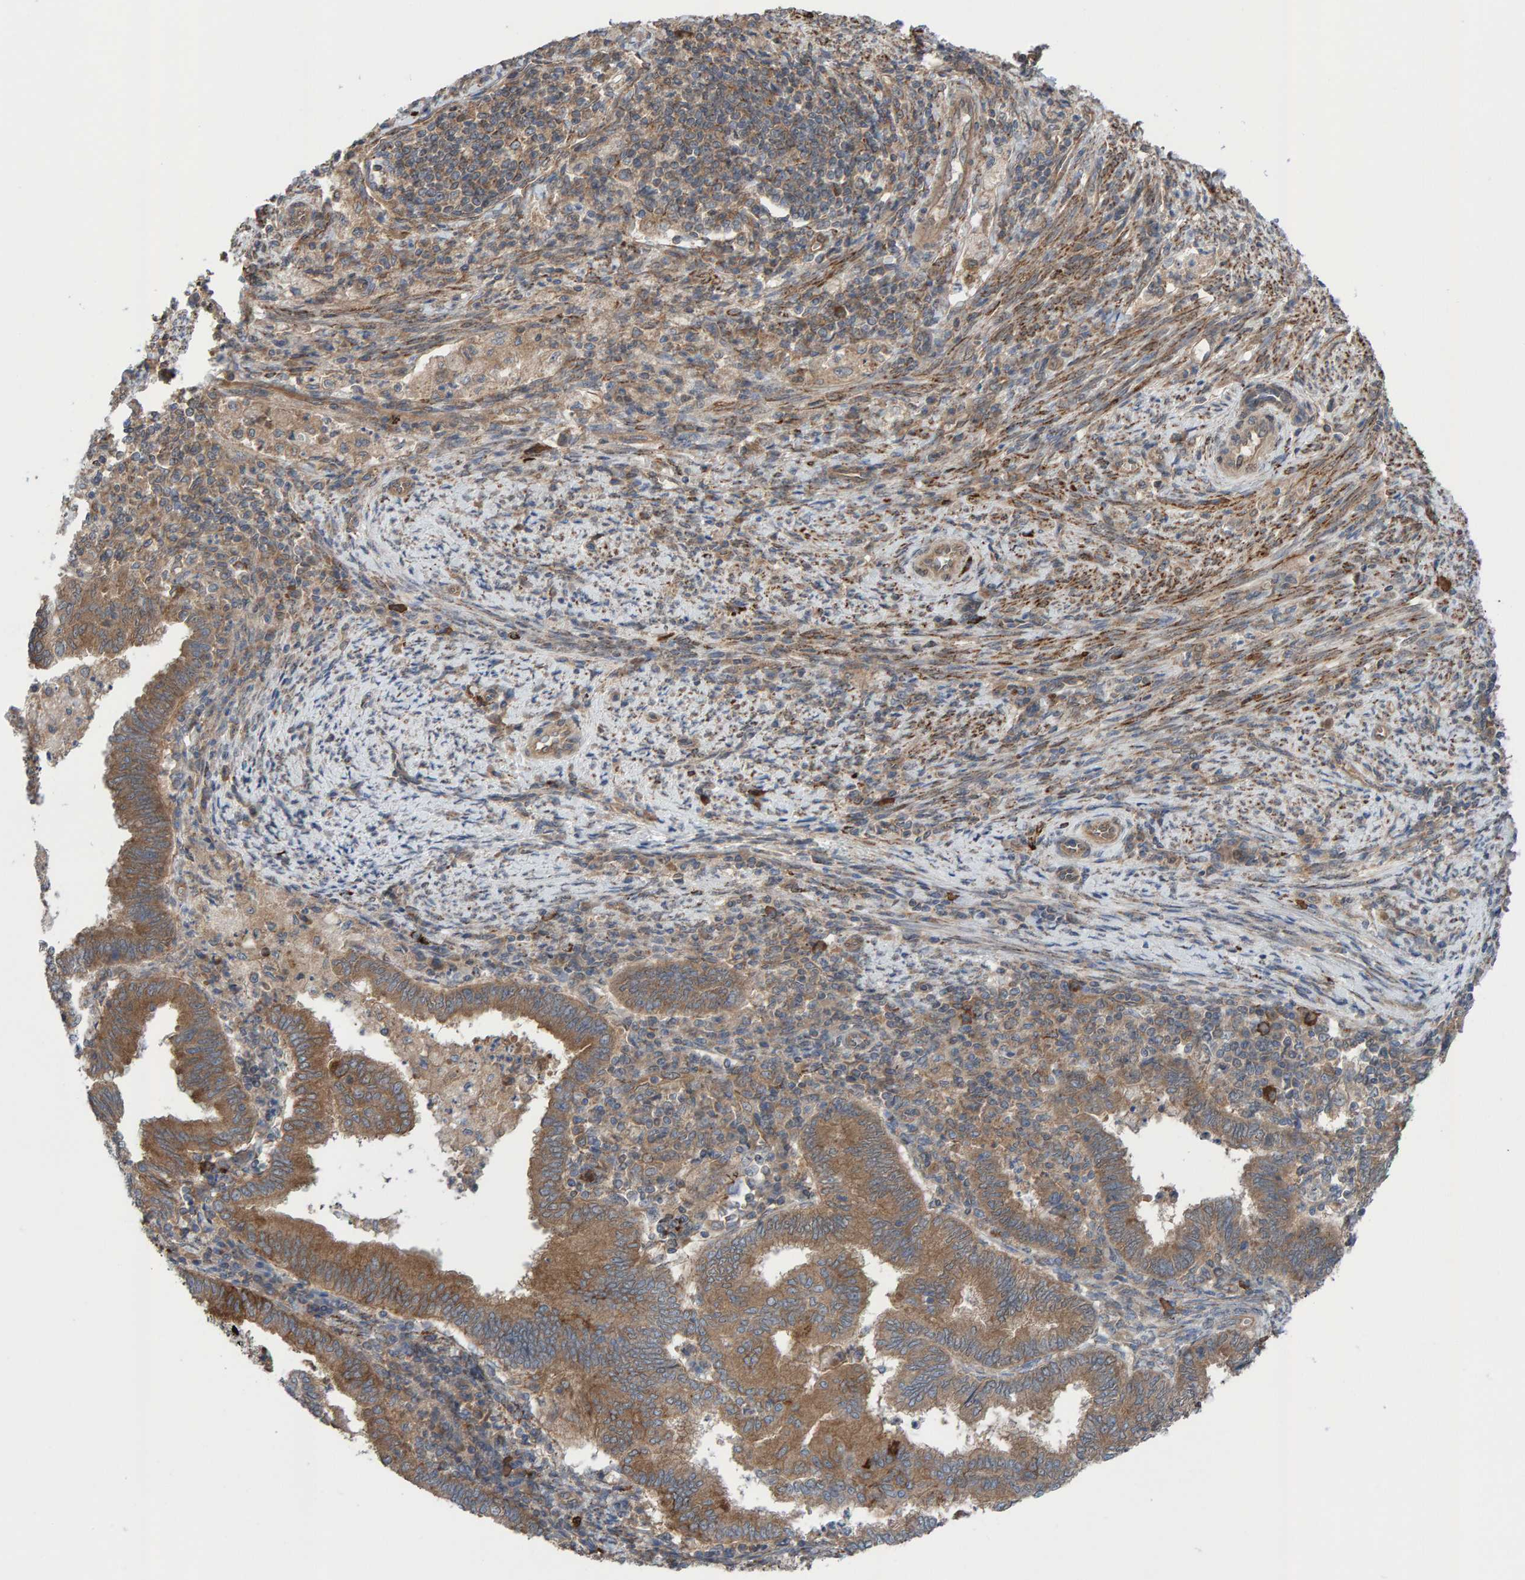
{"staining": {"intensity": "moderate", "quantity": ">75%", "location": "cytoplasmic/membranous"}, "tissue": "endometrial cancer", "cell_type": "Tumor cells", "image_type": "cancer", "snomed": [{"axis": "morphology", "description": "Polyp, NOS"}, {"axis": "morphology", "description": "Adenocarcinoma, NOS"}, {"axis": "morphology", "description": "Adenoma, NOS"}, {"axis": "topography", "description": "Endometrium"}], "caption": "Tumor cells display moderate cytoplasmic/membranous positivity in approximately >75% of cells in endometrial cancer.", "gene": "LRSAM1", "patient": {"sex": "female", "age": 79}}